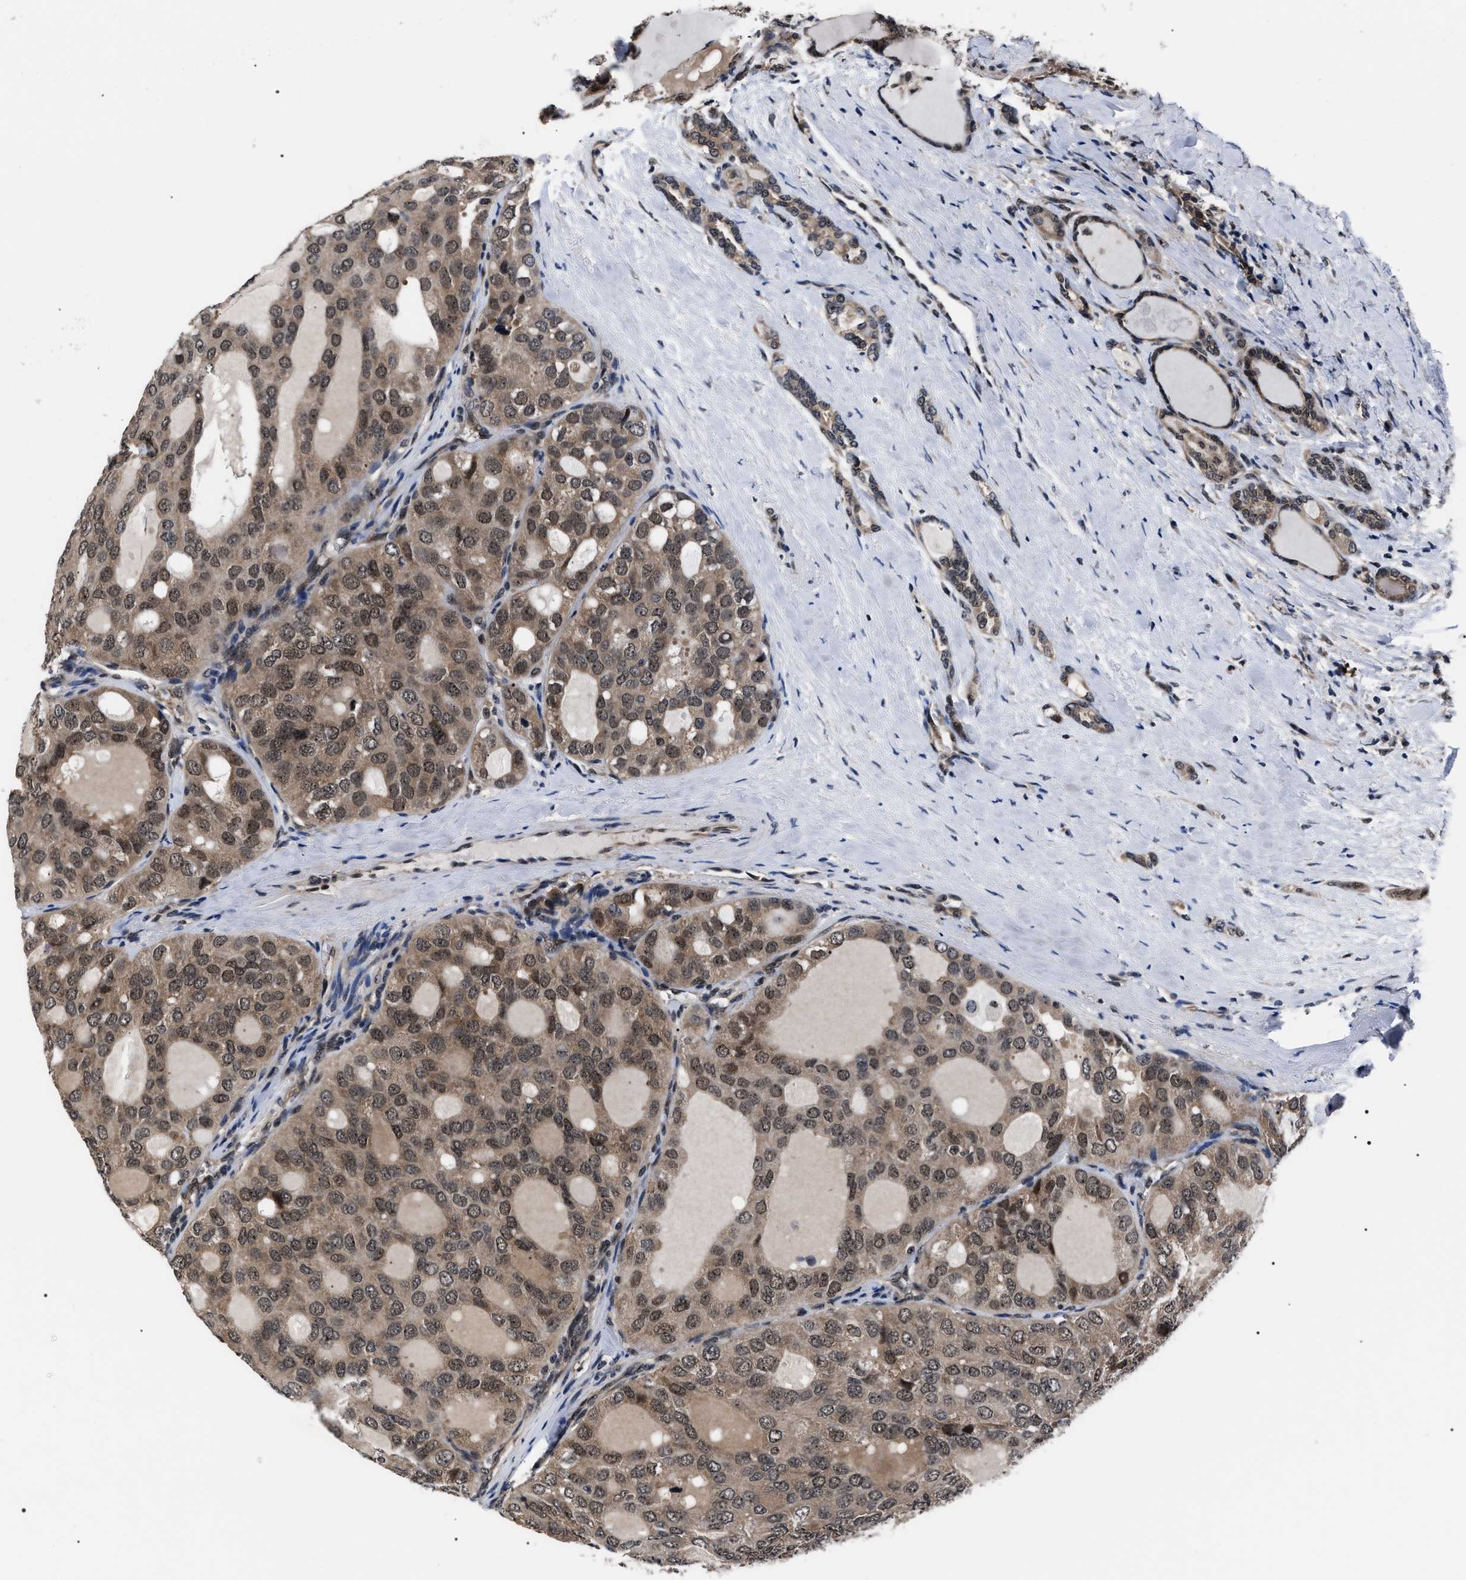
{"staining": {"intensity": "moderate", "quantity": "25%-75%", "location": "cytoplasmic/membranous,nuclear"}, "tissue": "thyroid cancer", "cell_type": "Tumor cells", "image_type": "cancer", "snomed": [{"axis": "morphology", "description": "Follicular adenoma carcinoma, NOS"}, {"axis": "topography", "description": "Thyroid gland"}], "caption": "Thyroid cancer (follicular adenoma carcinoma) stained with immunohistochemistry (IHC) shows moderate cytoplasmic/membranous and nuclear expression in approximately 25%-75% of tumor cells.", "gene": "CSNK2A1", "patient": {"sex": "male", "age": 75}}